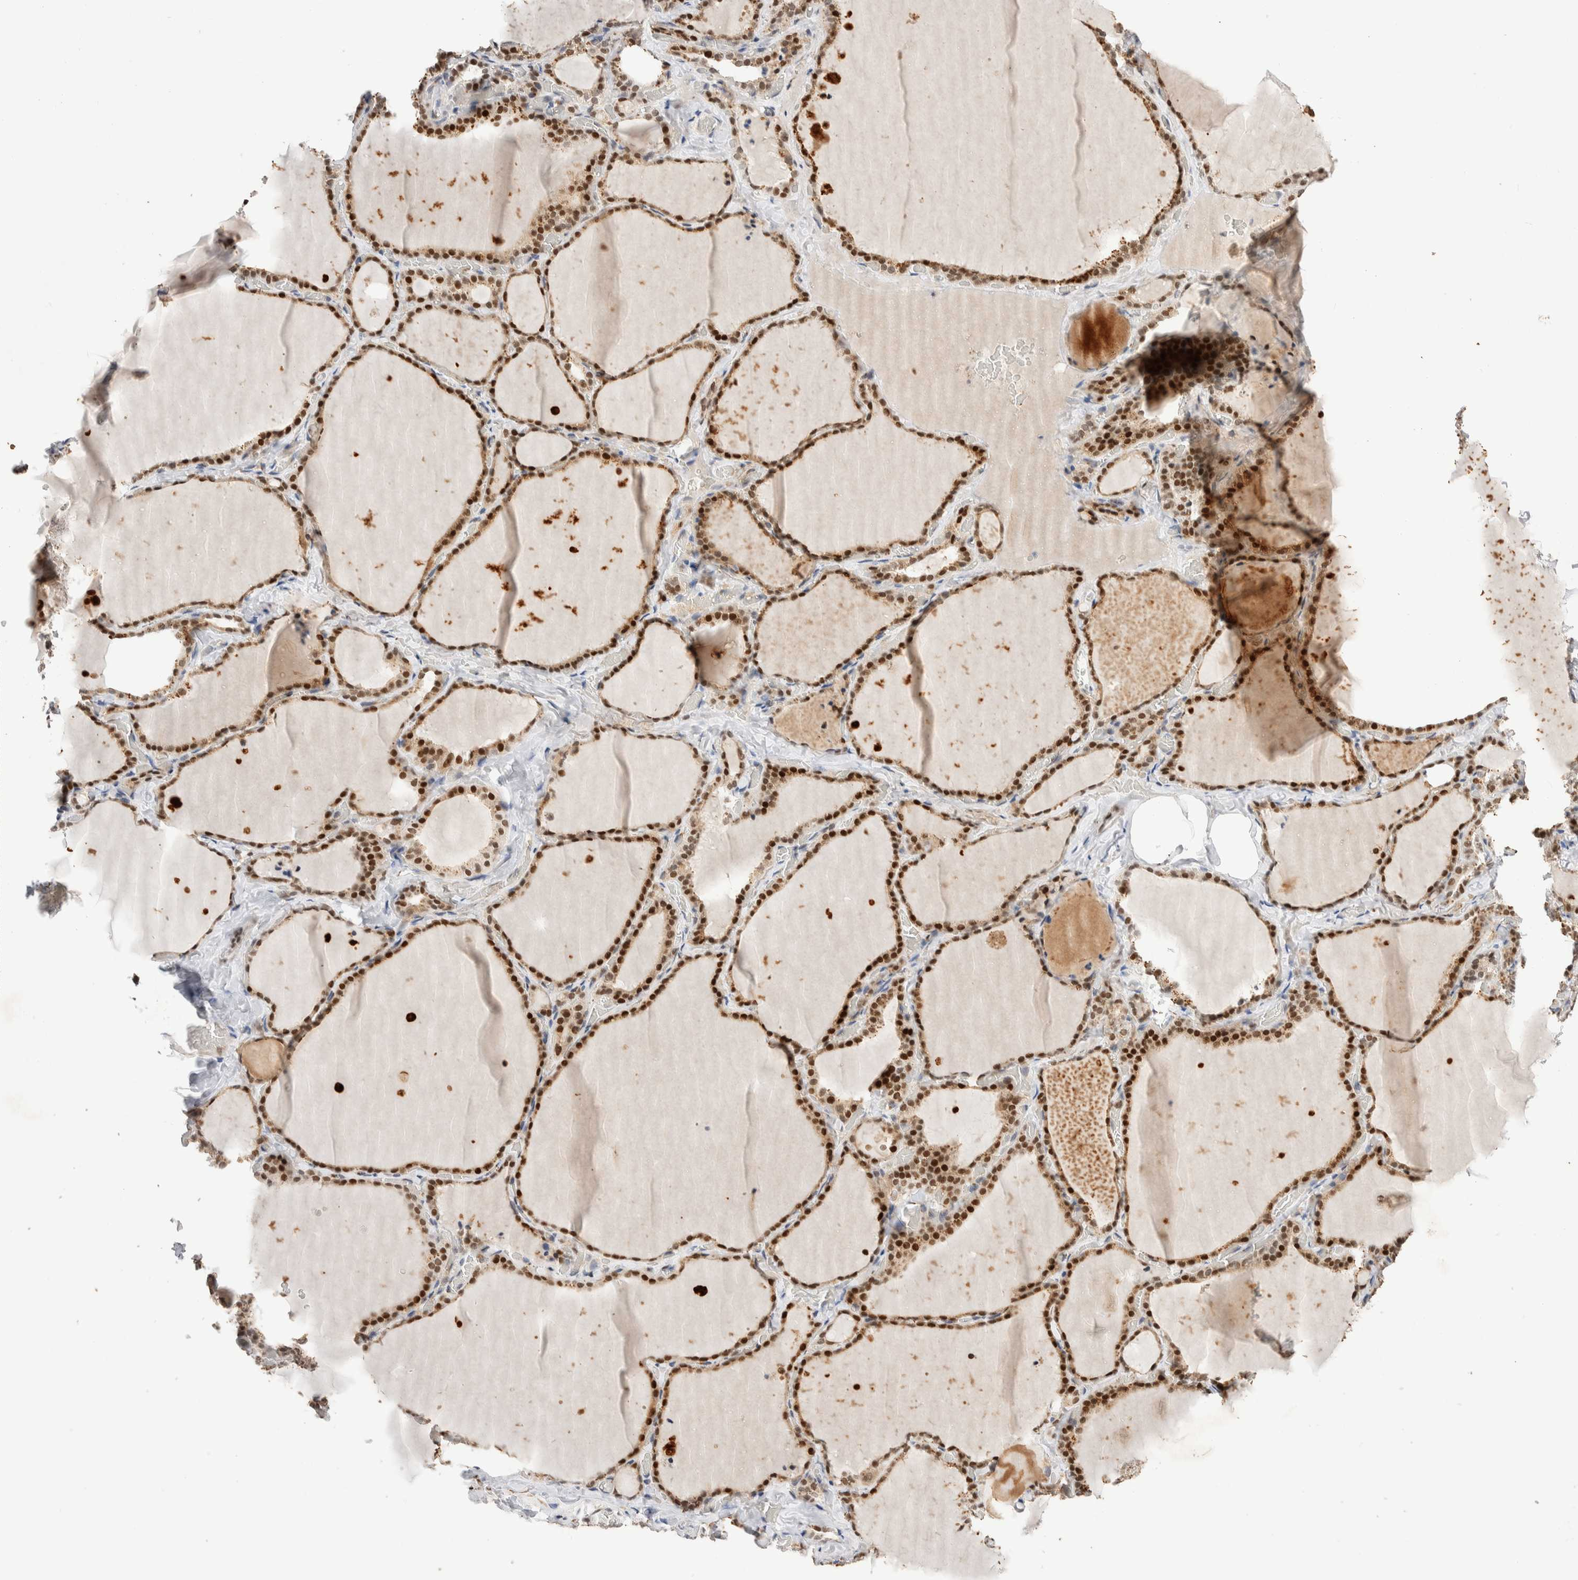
{"staining": {"intensity": "strong", "quantity": ">75%", "location": "cytoplasmic/membranous,nuclear"}, "tissue": "thyroid gland", "cell_type": "Glandular cells", "image_type": "normal", "snomed": [{"axis": "morphology", "description": "Normal tissue, NOS"}, {"axis": "topography", "description": "Thyroid gland"}], "caption": "Unremarkable thyroid gland demonstrates strong cytoplasmic/membranous,nuclear expression in about >75% of glandular cells, visualized by immunohistochemistry.", "gene": "NSMAF", "patient": {"sex": "female", "age": 22}}